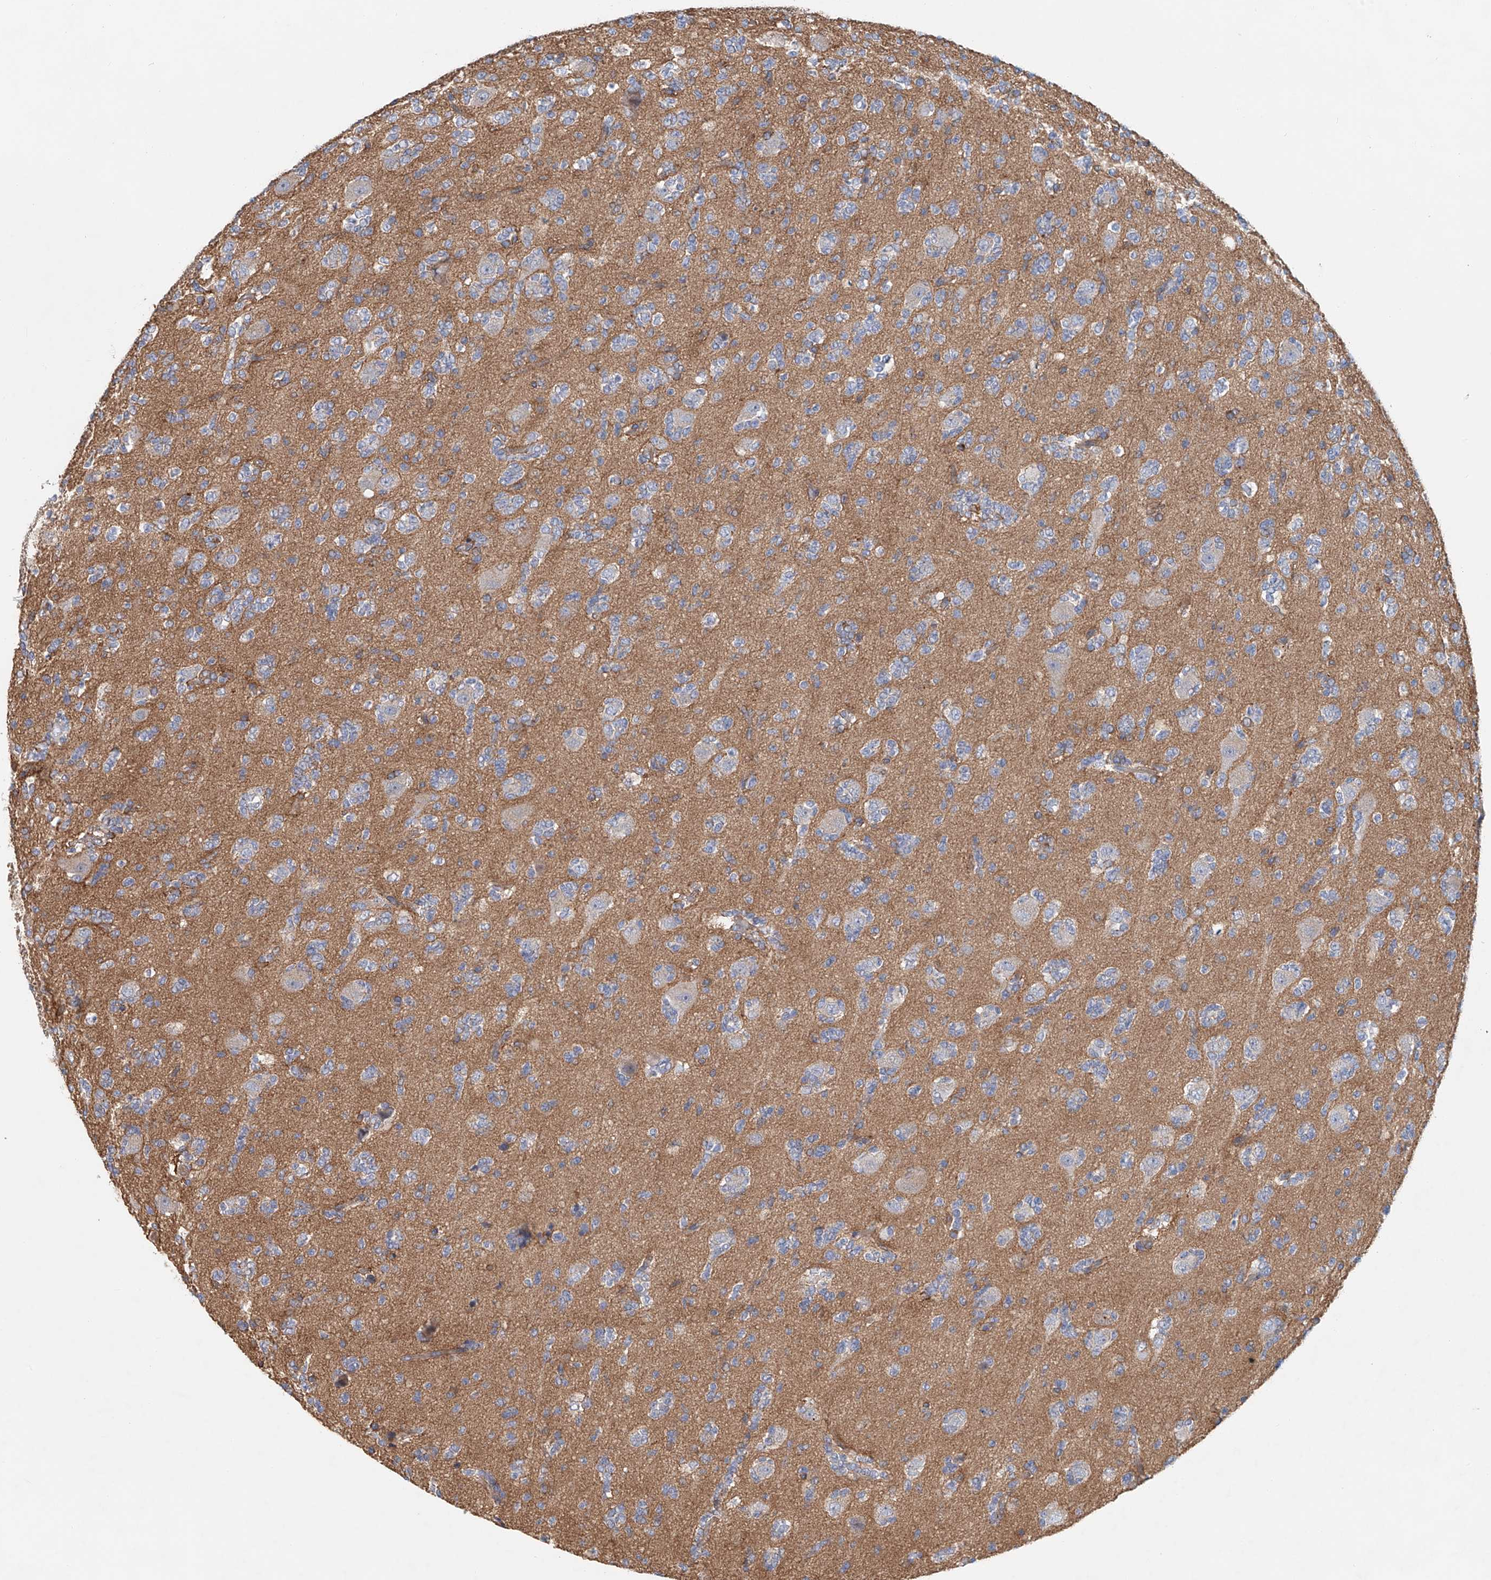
{"staining": {"intensity": "negative", "quantity": "none", "location": "none"}, "tissue": "glioma", "cell_type": "Tumor cells", "image_type": "cancer", "snomed": [{"axis": "morphology", "description": "Glioma, malignant, High grade"}, {"axis": "topography", "description": "Brain"}], "caption": "This is an IHC photomicrograph of glioma. There is no expression in tumor cells.", "gene": "FRYL", "patient": {"sex": "female", "age": 62}}